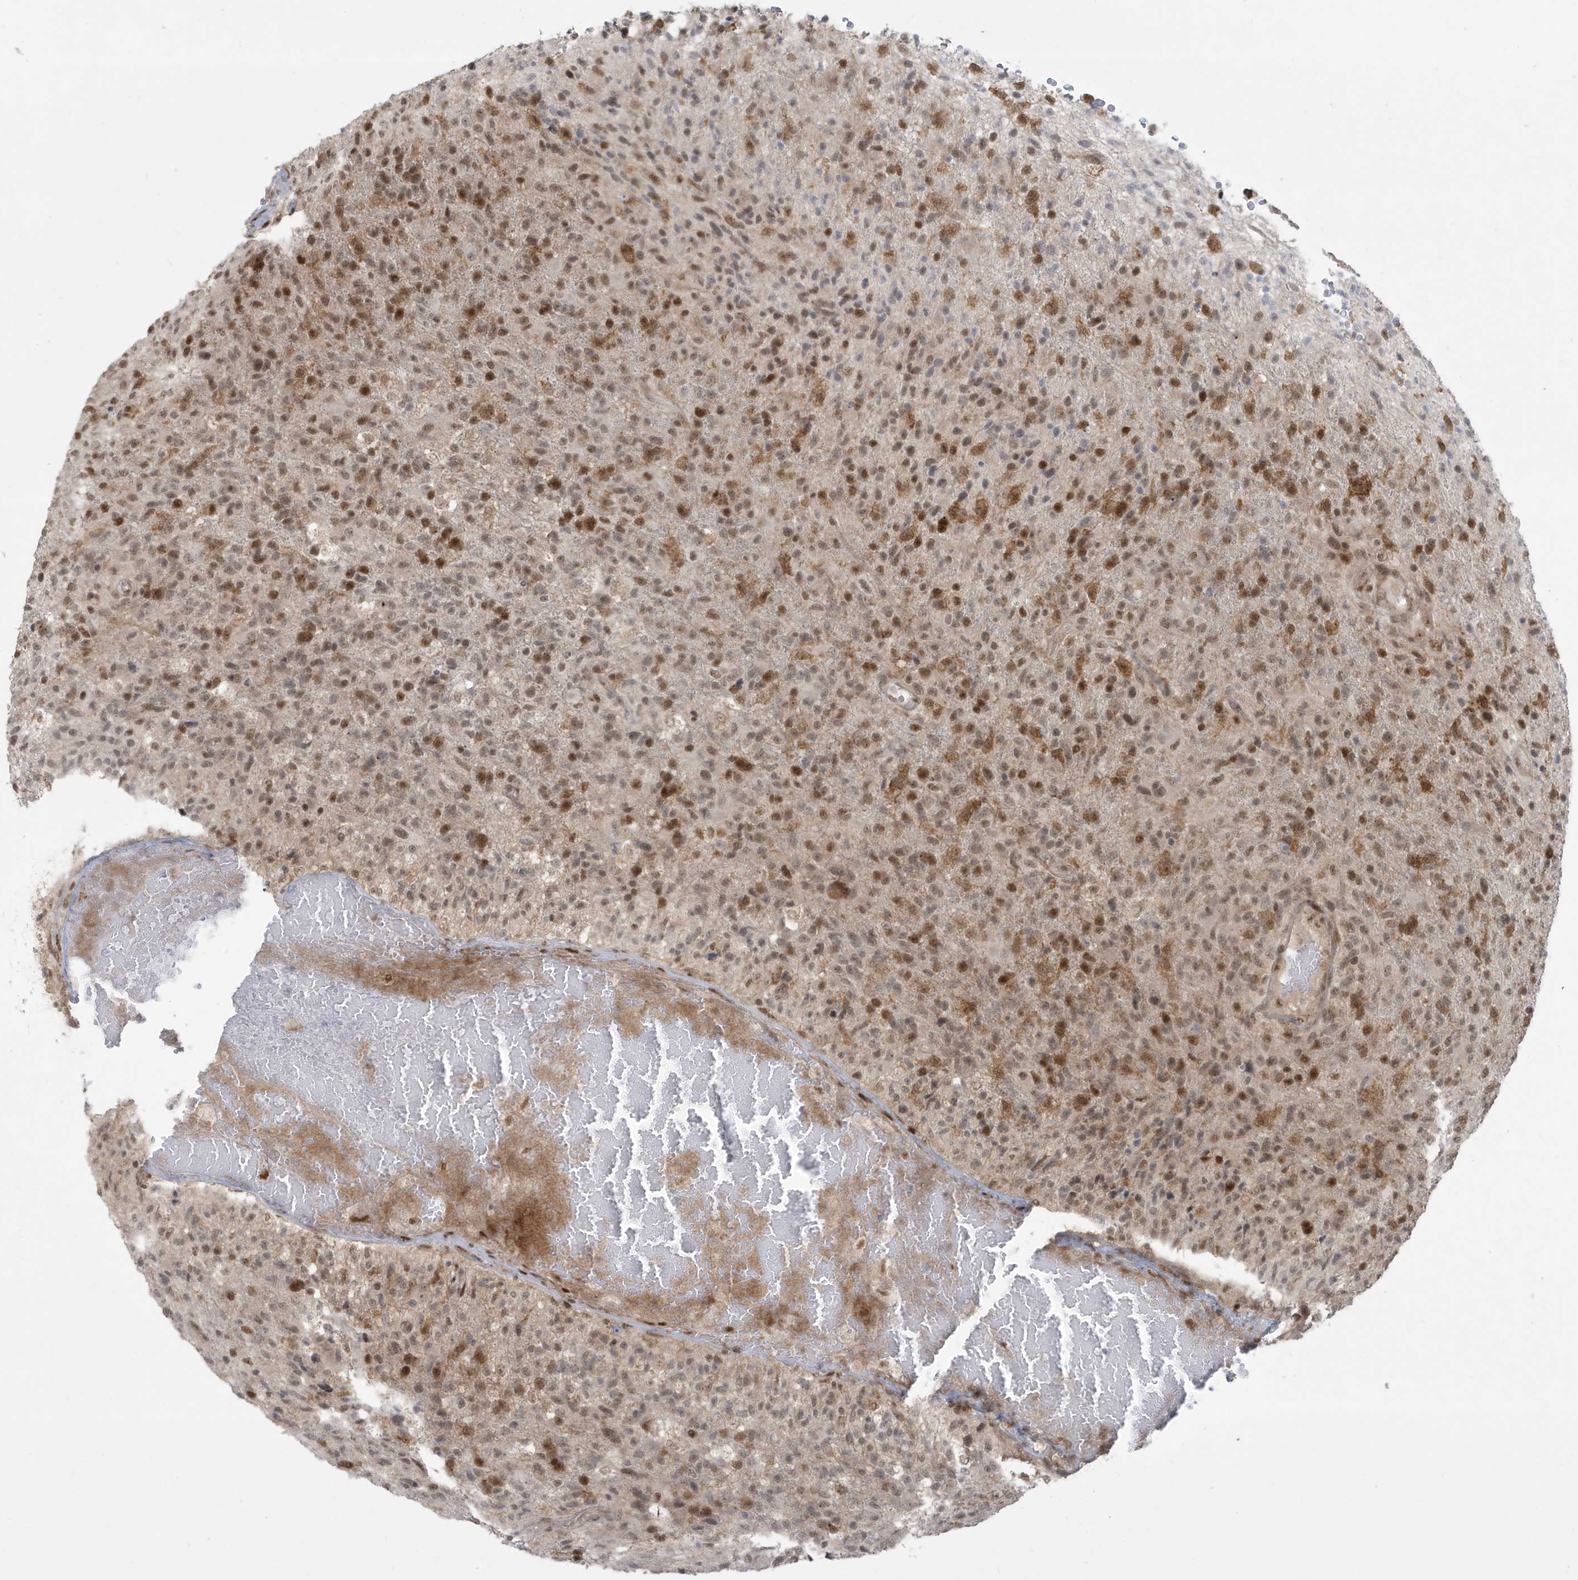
{"staining": {"intensity": "moderate", "quantity": ">75%", "location": "cytoplasmic/membranous,nuclear"}, "tissue": "glioma", "cell_type": "Tumor cells", "image_type": "cancer", "snomed": [{"axis": "morphology", "description": "Glioma, malignant, High grade"}, {"axis": "topography", "description": "Brain"}], "caption": "Brown immunohistochemical staining in glioma reveals moderate cytoplasmic/membranous and nuclear expression in approximately >75% of tumor cells.", "gene": "C1orf52", "patient": {"sex": "male", "age": 72}}